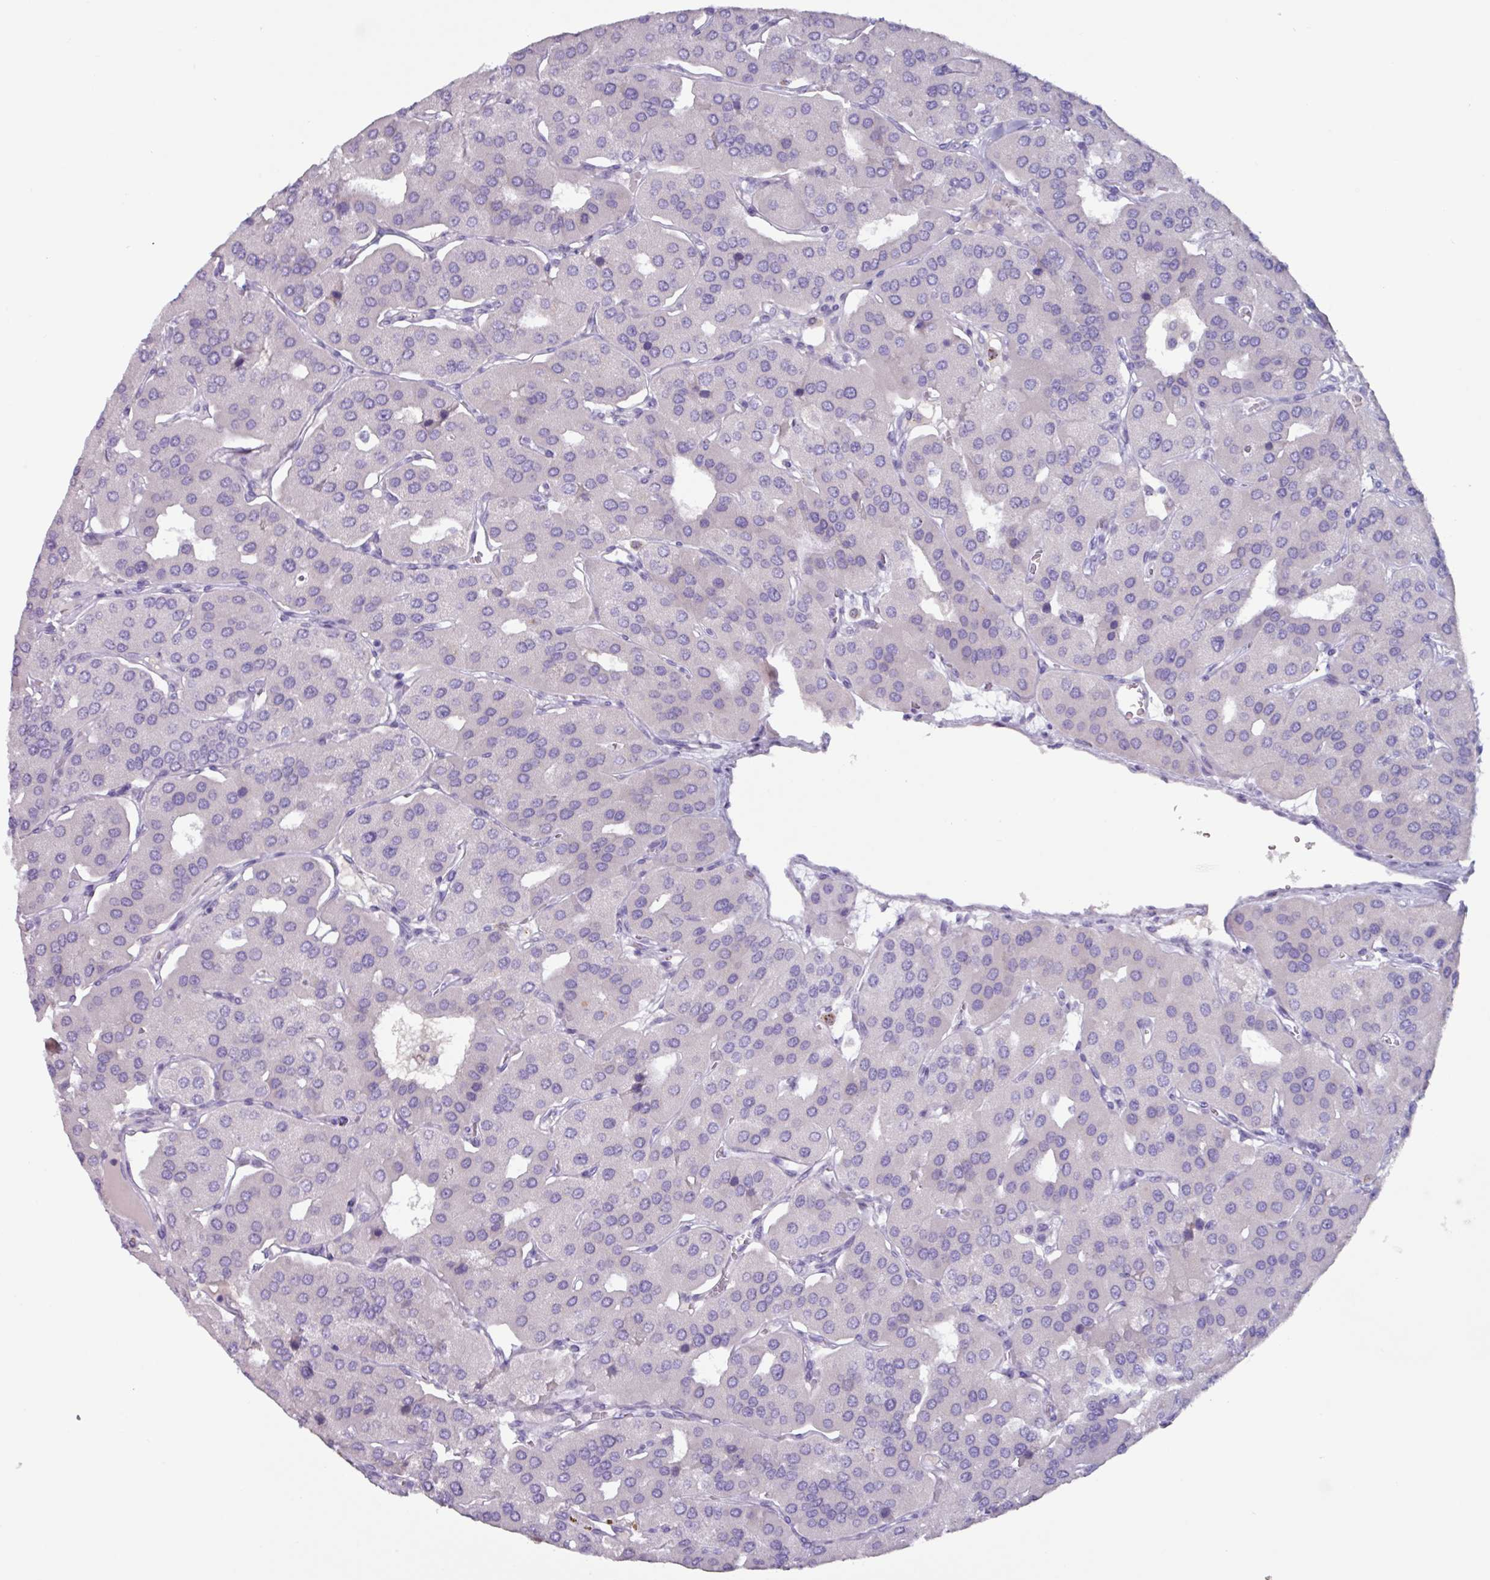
{"staining": {"intensity": "negative", "quantity": "none", "location": "none"}, "tissue": "parathyroid gland", "cell_type": "Glandular cells", "image_type": "normal", "snomed": [{"axis": "morphology", "description": "Normal tissue, NOS"}, {"axis": "morphology", "description": "Adenoma, NOS"}, {"axis": "topography", "description": "Parathyroid gland"}], "caption": "Human parathyroid gland stained for a protein using immunohistochemistry (IHC) reveals no expression in glandular cells.", "gene": "OR2T10", "patient": {"sex": "female", "age": 86}}